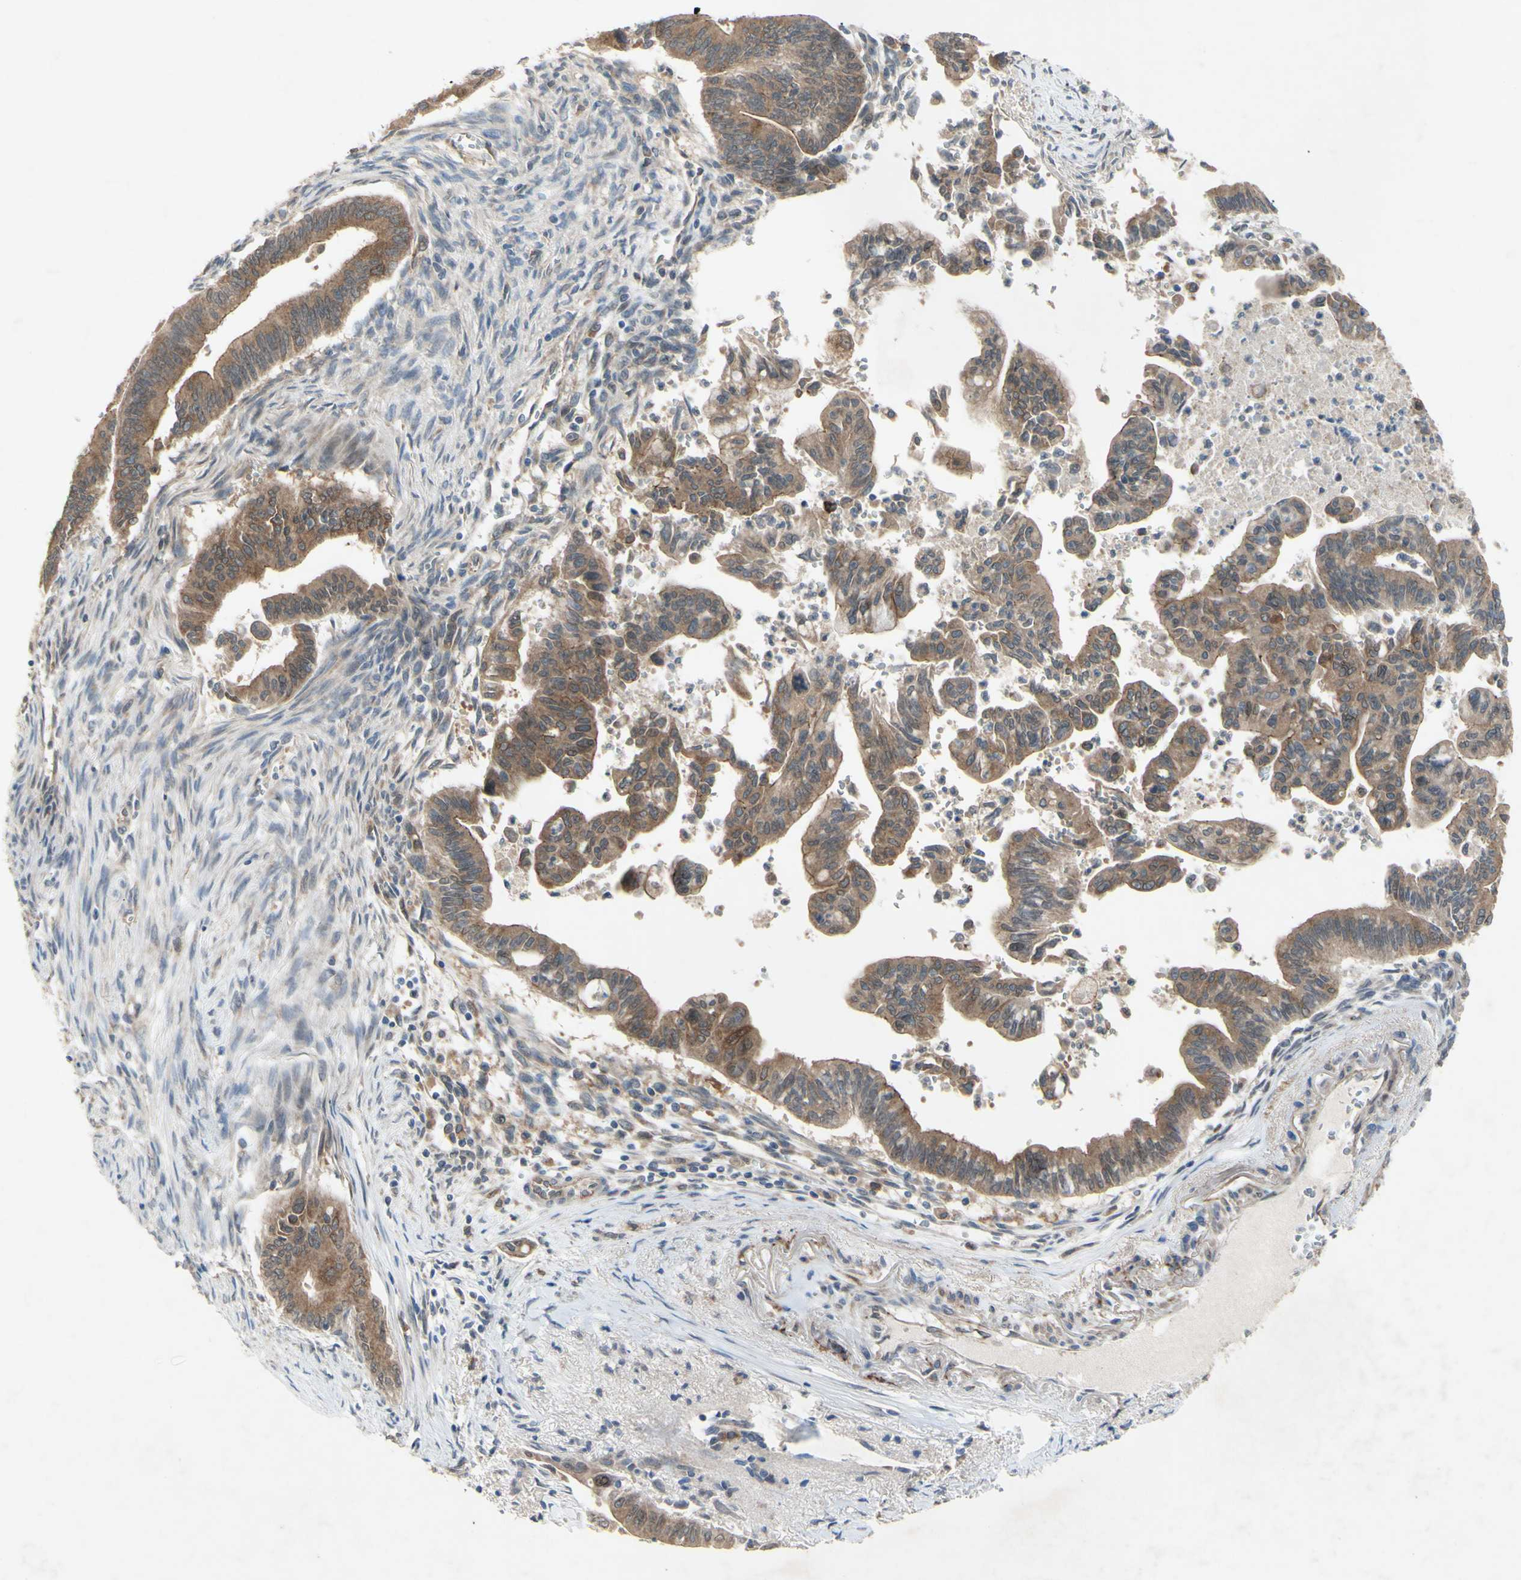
{"staining": {"intensity": "moderate", "quantity": ">75%", "location": "cytoplasmic/membranous,nuclear"}, "tissue": "pancreatic cancer", "cell_type": "Tumor cells", "image_type": "cancer", "snomed": [{"axis": "morphology", "description": "Adenocarcinoma, NOS"}, {"axis": "topography", "description": "Pancreas"}], "caption": "The micrograph reveals a brown stain indicating the presence of a protein in the cytoplasmic/membranous and nuclear of tumor cells in adenocarcinoma (pancreatic).", "gene": "PDGFB", "patient": {"sex": "male", "age": 70}}